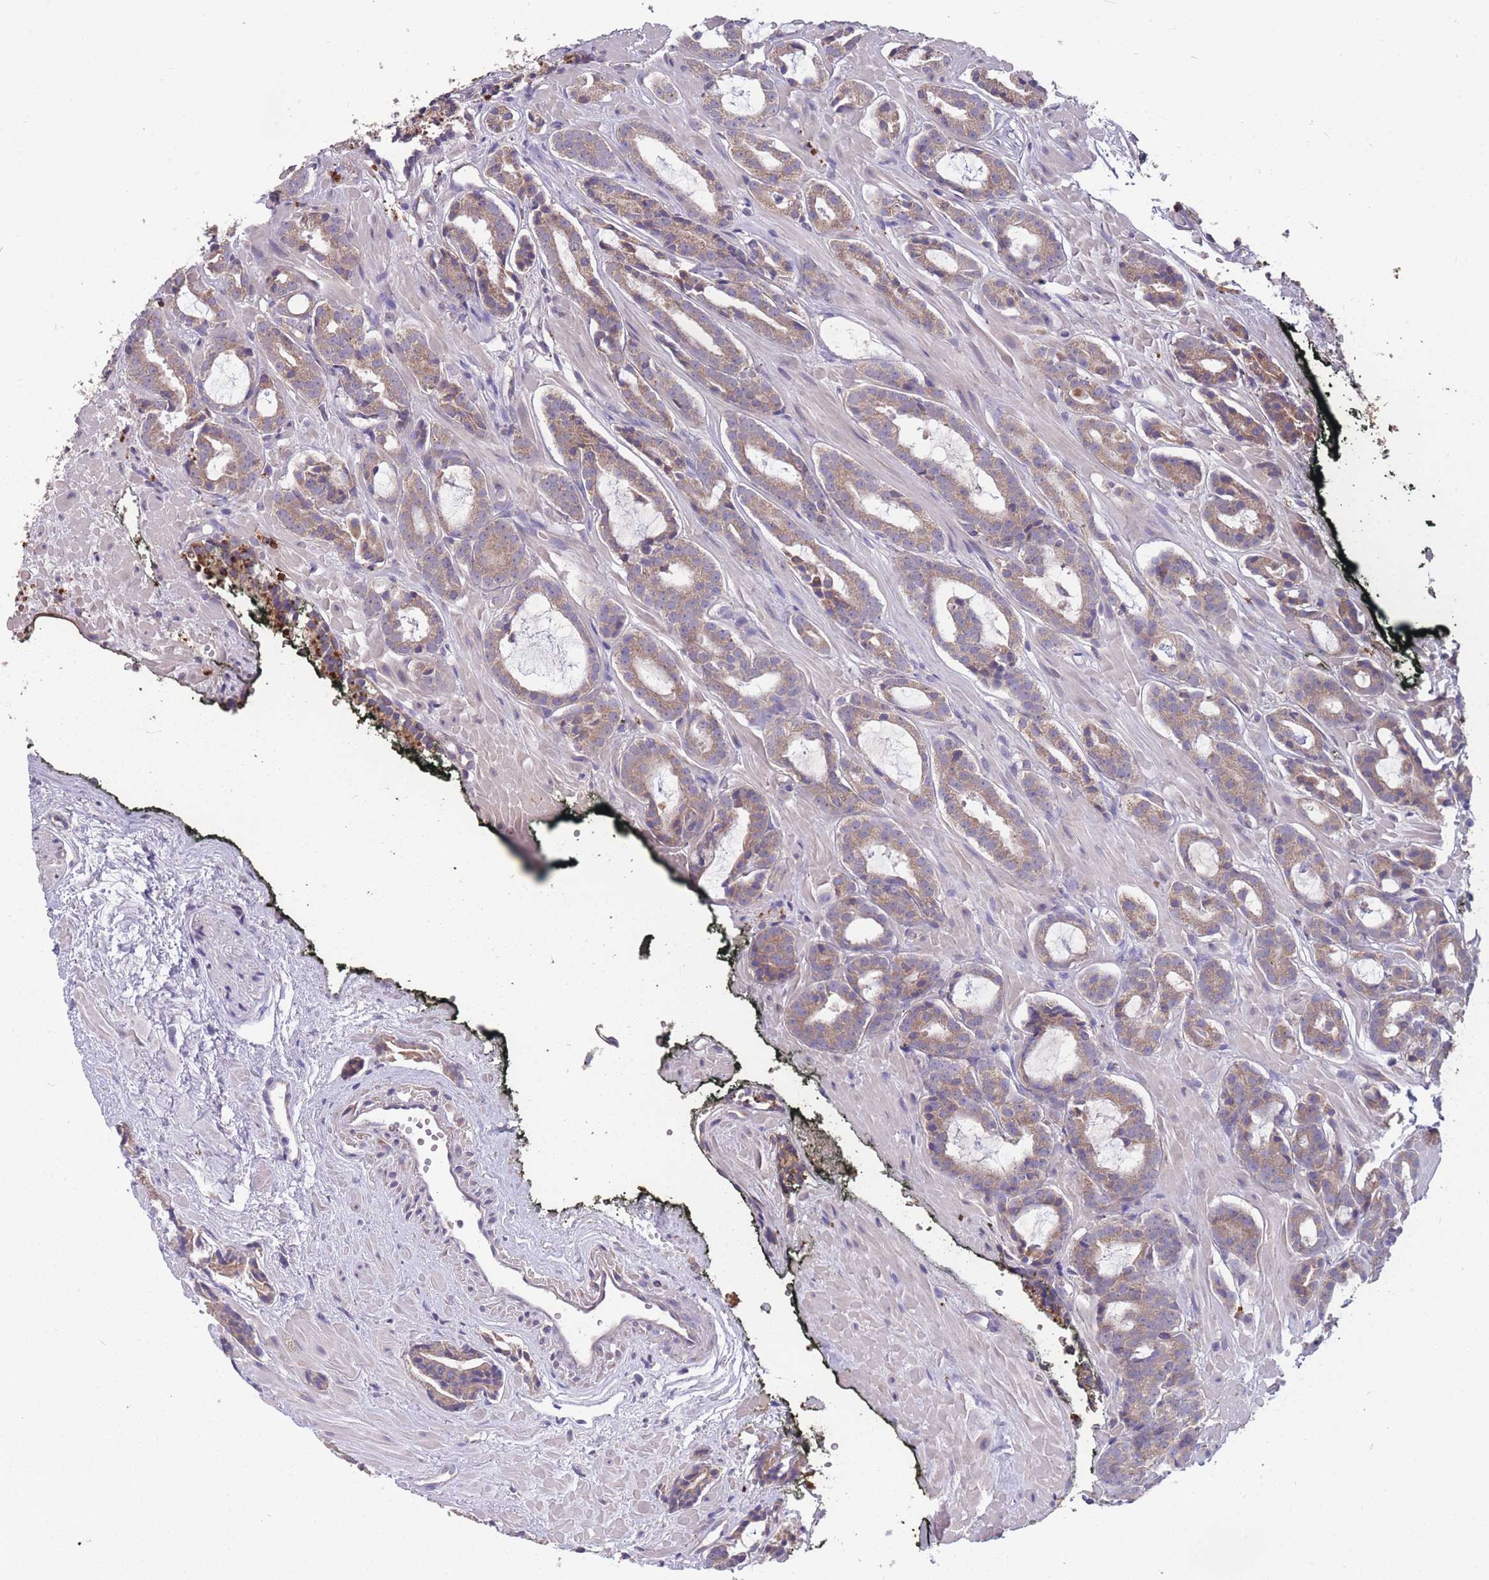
{"staining": {"intensity": "weak", "quantity": ">75%", "location": "cytoplasmic/membranous"}, "tissue": "prostate cancer", "cell_type": "Tumor cells", "image_type": "cancer", "snomed": [{"axis": "morphology", "description": "Adenocarcinoma, High grade"}, {"axis": "topography", "description": "Prostate"}], "caption": "Immunohistochemical staining of prostate cancer reveals weak cytoplasmic/membranous protein positivity in about >75% of tumor cells.", "gene": "STIM2", "patient": {"sex": "male", "age": 71}}